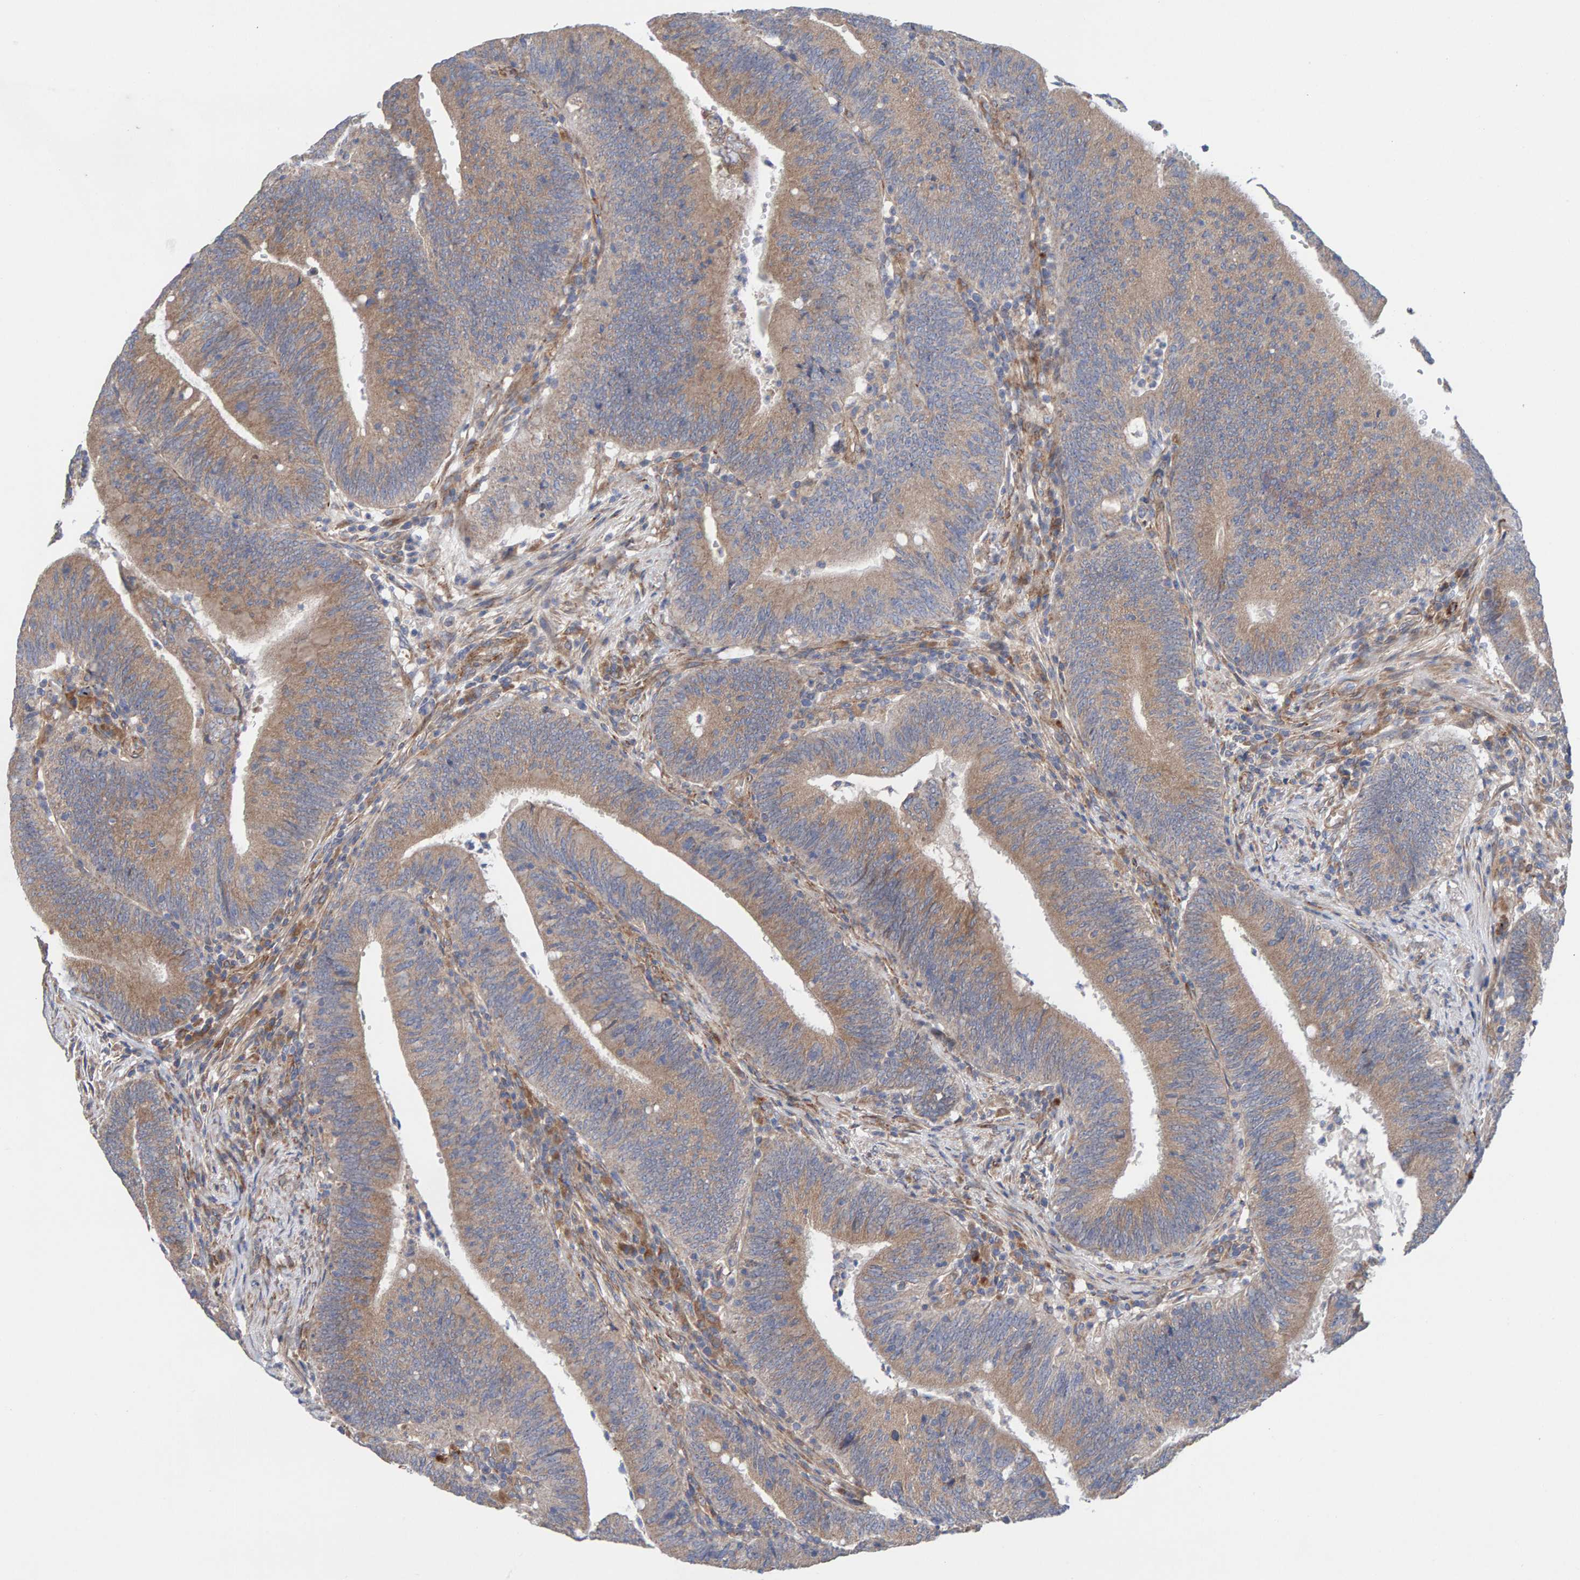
{"staining": {"intensity": "moderate", "quantity": ">75%", "location": "cytoplasmic/membranous"}, "tissue": "colorectal cancer", "cell_type": "Tumor cells", "image_type": "cancer", "snomed": [{"axis": "morphology", "description": "Normal tissue, NOS"}, {"axis": "morphology", "description": "Adenocarcinoma, NOS"}, {"axis": "topography", "description": "Rectum"}], "caption": "Immunohistochemical staining of adenocarcinoma (colorectal) displays medium levels of moderate cytoplasmic/membranous staining in approximately >75% of tumor cells.", "gene": "CDK5RAP3", "patient": {"sex": "female", "age": 66}}